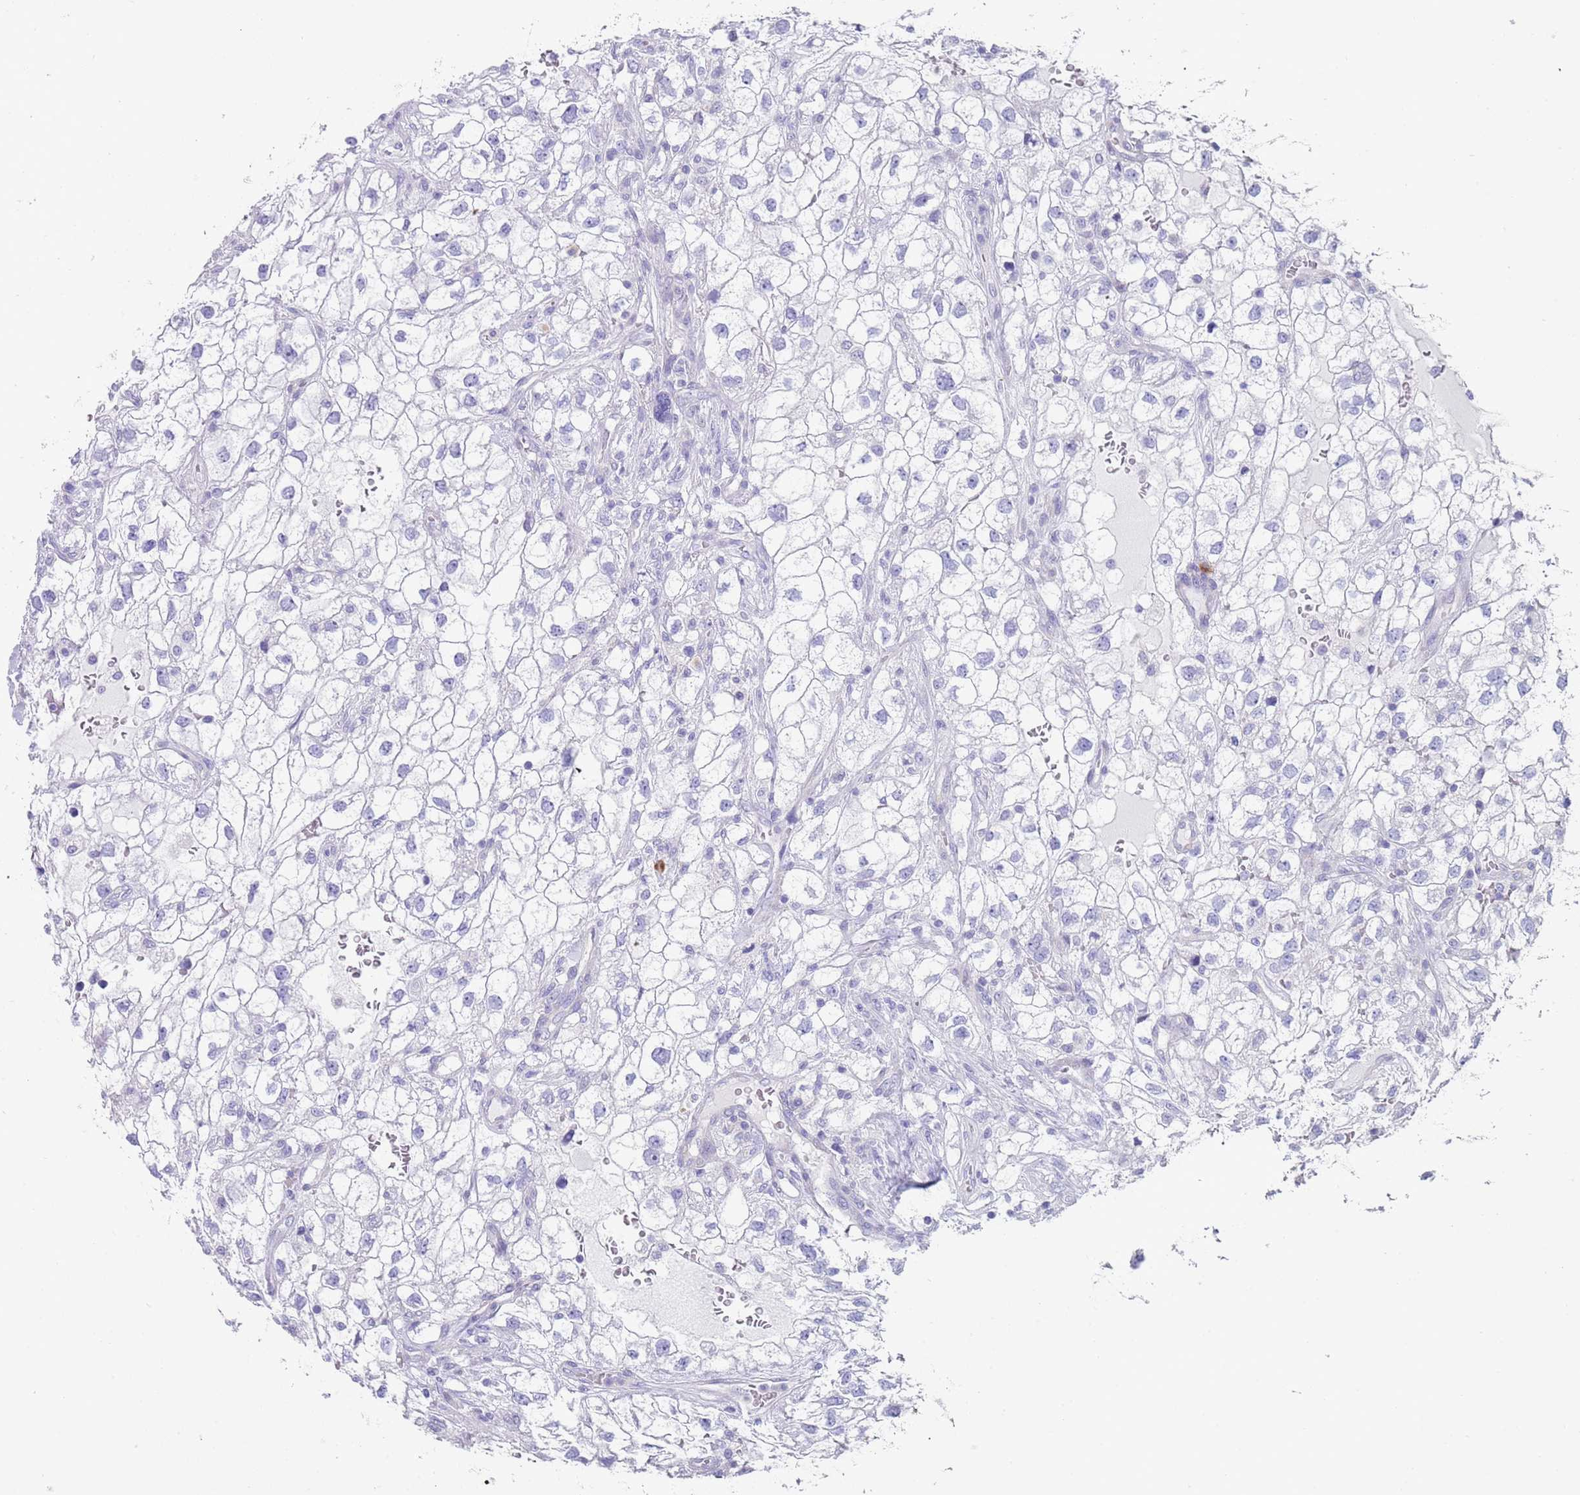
{"staining": {"intensity": "negative", "quantity": "none", "location": "none"}, "tissue": "renal cancer", "cell_type": "Tumor cells", "image_type": "cancer", "snomed": [{"axis": "morphology", "description": "Adenocarcinoma, NOS"}, {"axis": "topography", "description": "Kidney"}], "caption": "Renal cancer (adenocarcinoma) was stained to show a protein in brown. There is no significant staining in tumor cells.", "gene": "CPXM2", "patient": {"sex": "male", "age": 59}}